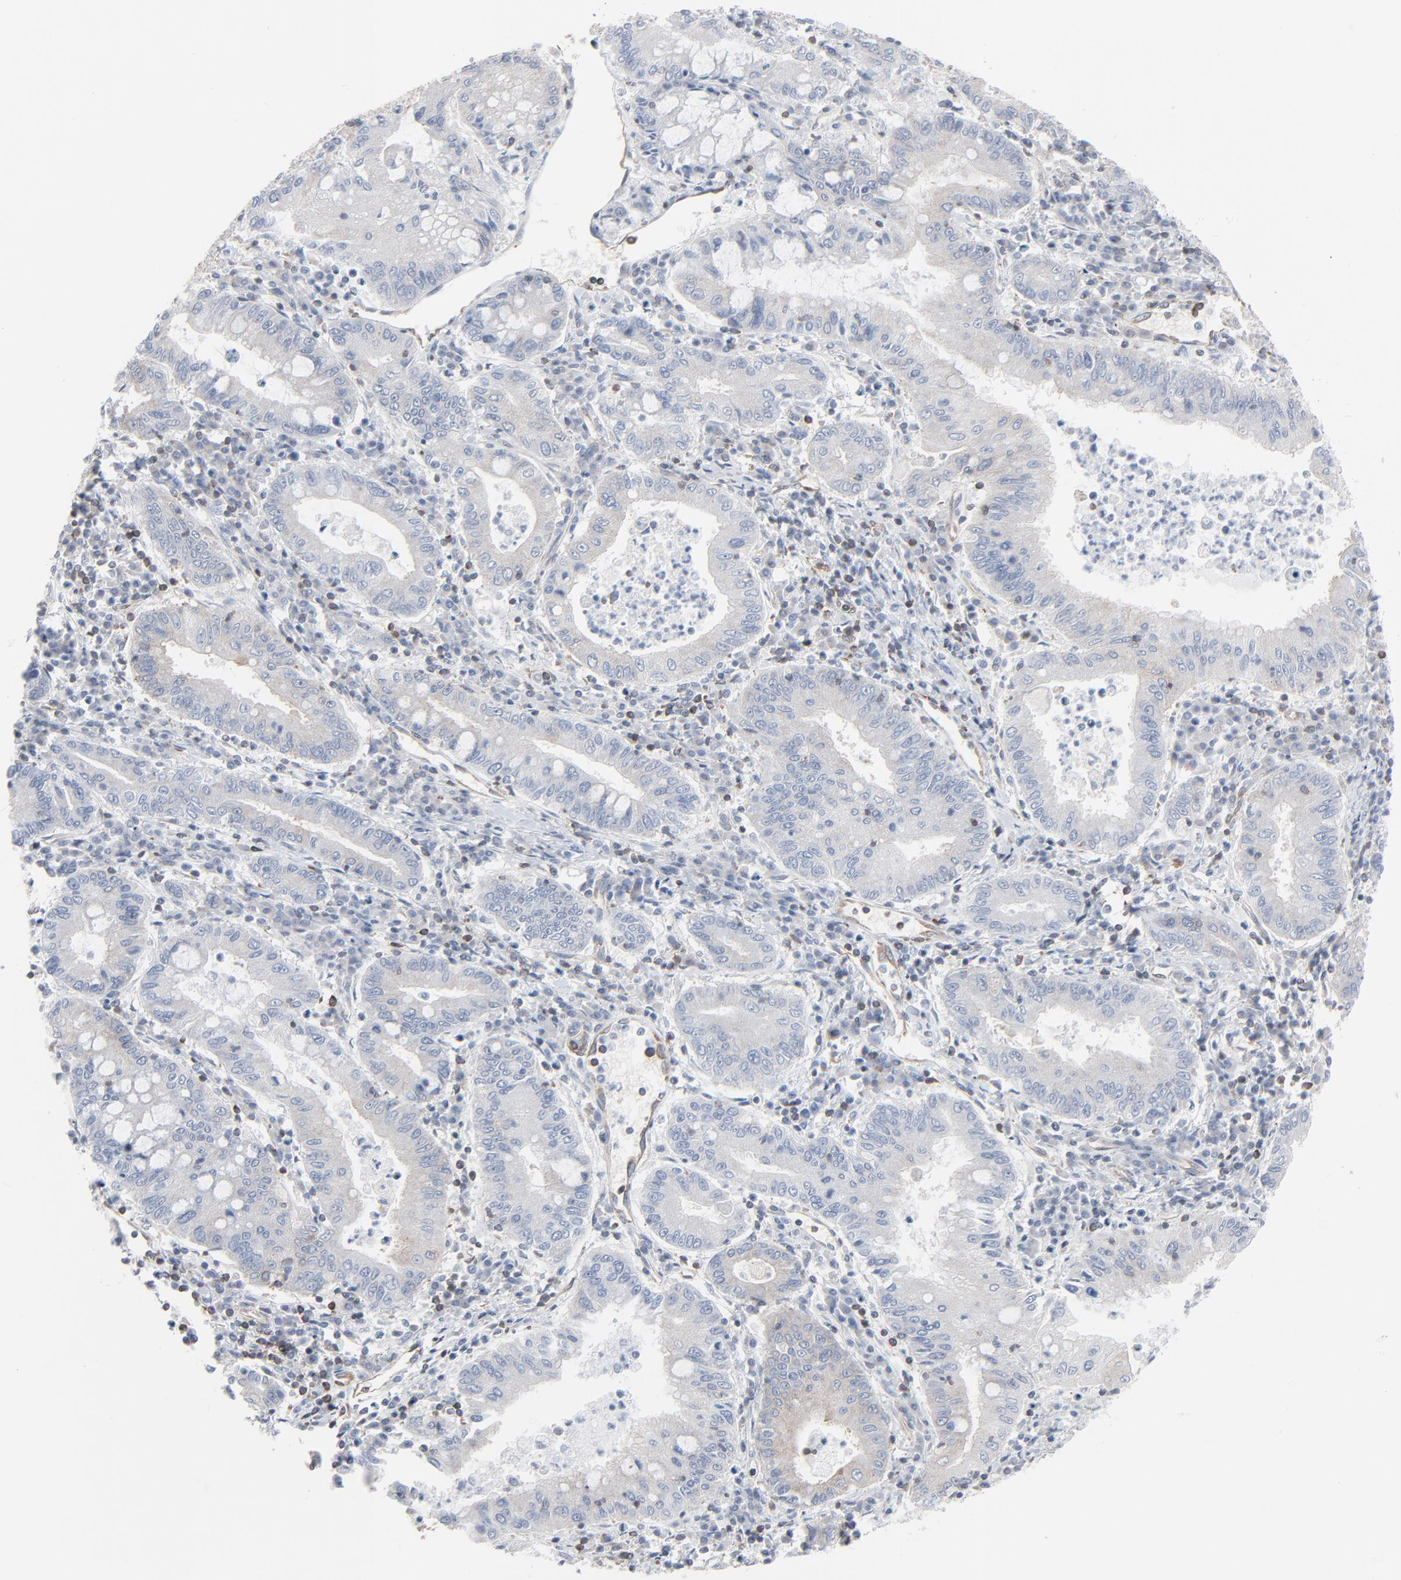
{"staining": {"intensity": "weak", "quantity": "<25%", "location": "cytoplasmic/membranous"}, "tissue": "stomach cancer", "cell_type": "Tumor cells", "image_type": "cancer", "snomed": [{"axis": "morphology", "description": "Normal tissue, NOS"}, {"axis": "morphology", "description": "Adenocarcinoma, NOS"}, {"axis": "topography", "description": "Esophagus"}, {"axis": "topography", "description": "Stomach, upper"}, {"axis": "topography", "description": "Peripheral nerve tissue"}], "caption": "Immunohistochemistry (IHC) histopathology image of neoplastic tissue: human stomach cancer stained with DAB reveals no significant protein expression in tumor cells. (Immunohistochemistry (IHC), brightfield microscopy, high magnification).", "gene": "OPTN", "patient": {"sex": "male", "age": 62}}